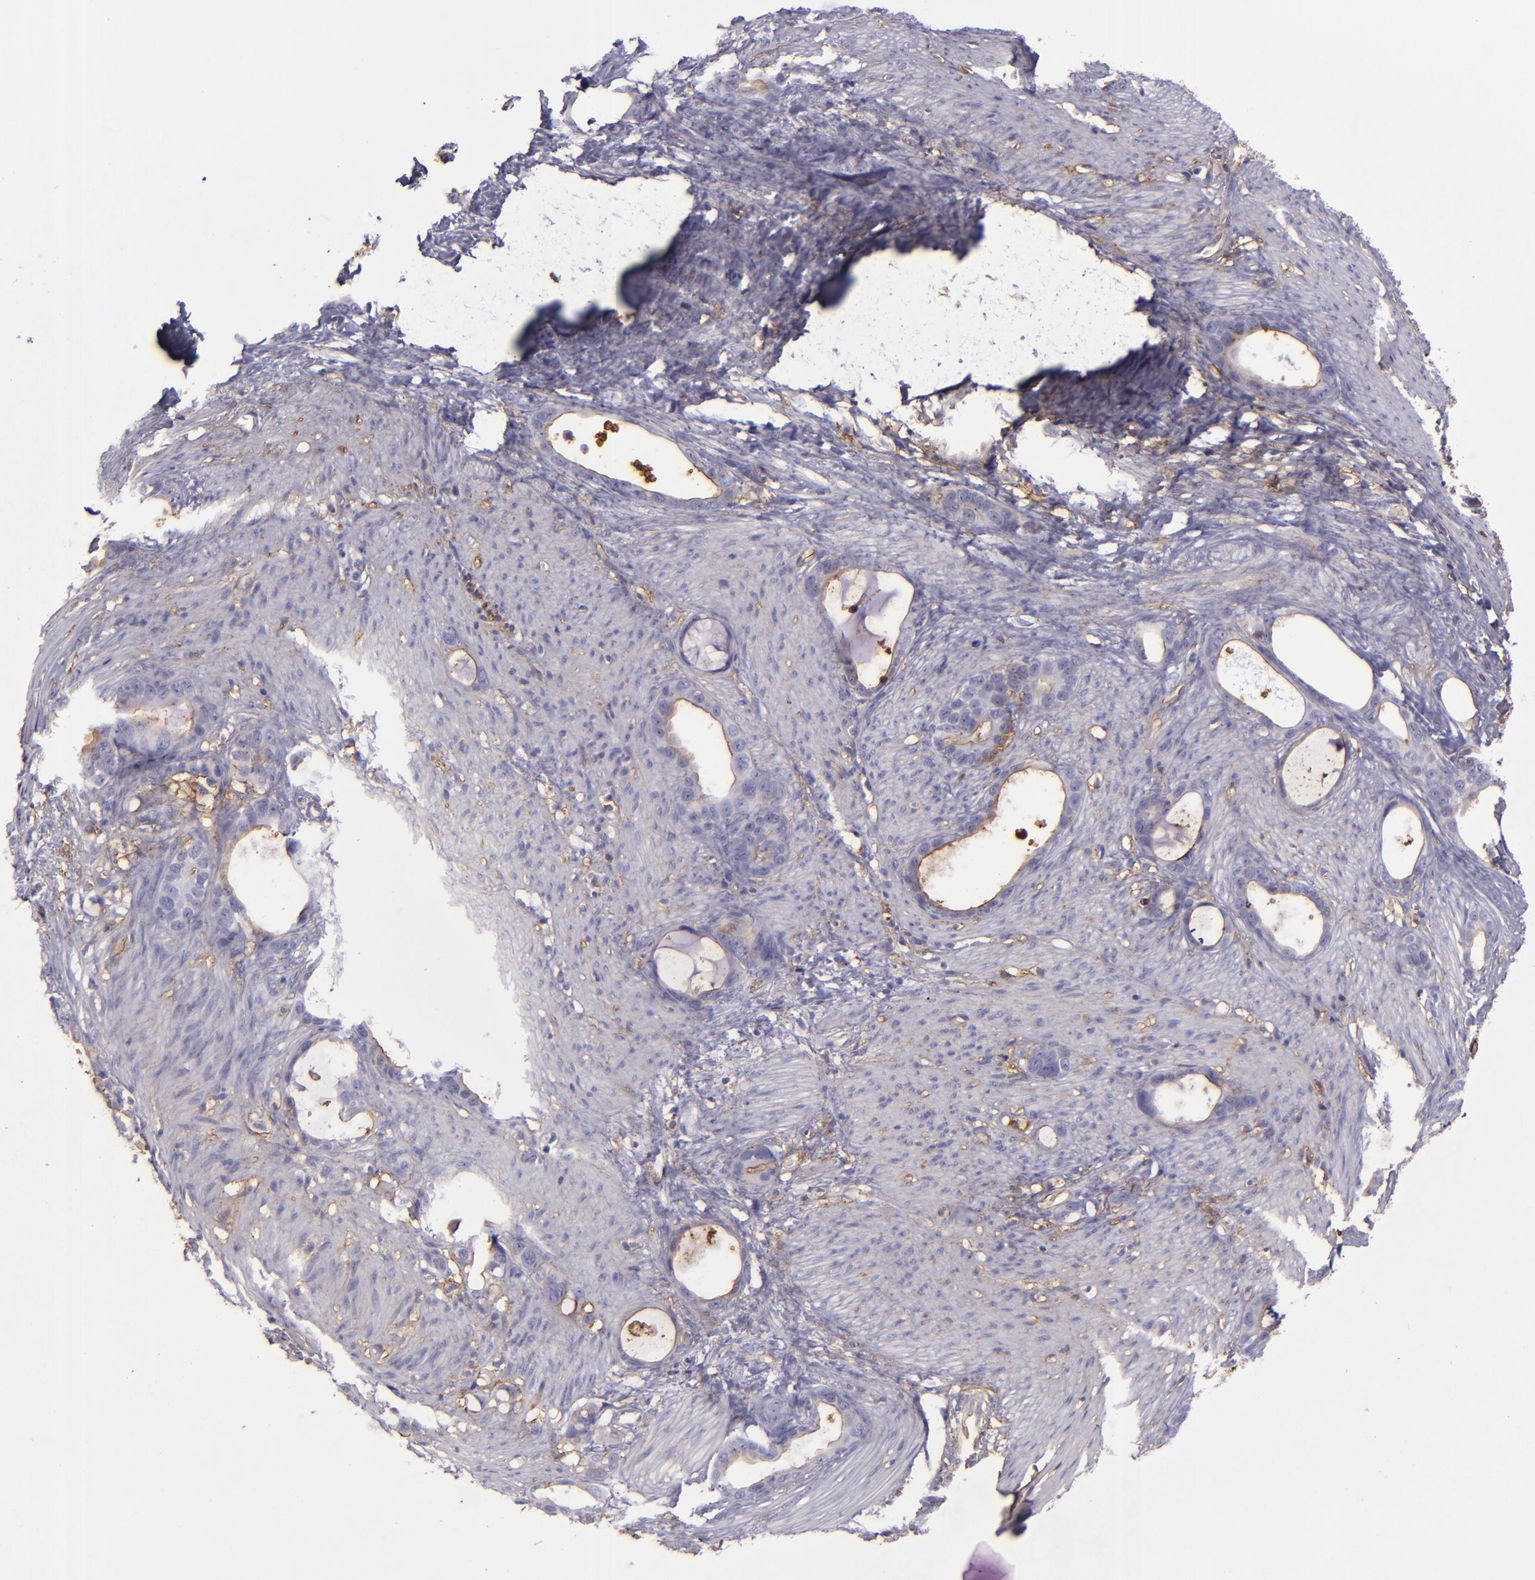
{"staining": {"intensity": "weak", "quantity": ">75%", "location": "cytoplasmic/membranous"}, "tissue": "stomach cancer", "cell_type": "Tumor cells", "image_type": "cancer", "snomed": [{"axis": "morphology", "description": "Adenocarcinoma, NOS"}, {"axis": "topography", "description": "Stomach"}], "caption": "Stomach adenocarcinoma tissue exhibits weak cytoplasmic/membranous staining in about >75% of tumor cells", "gene": "CD9", "patient": {"sex": "female", "age": 75}}